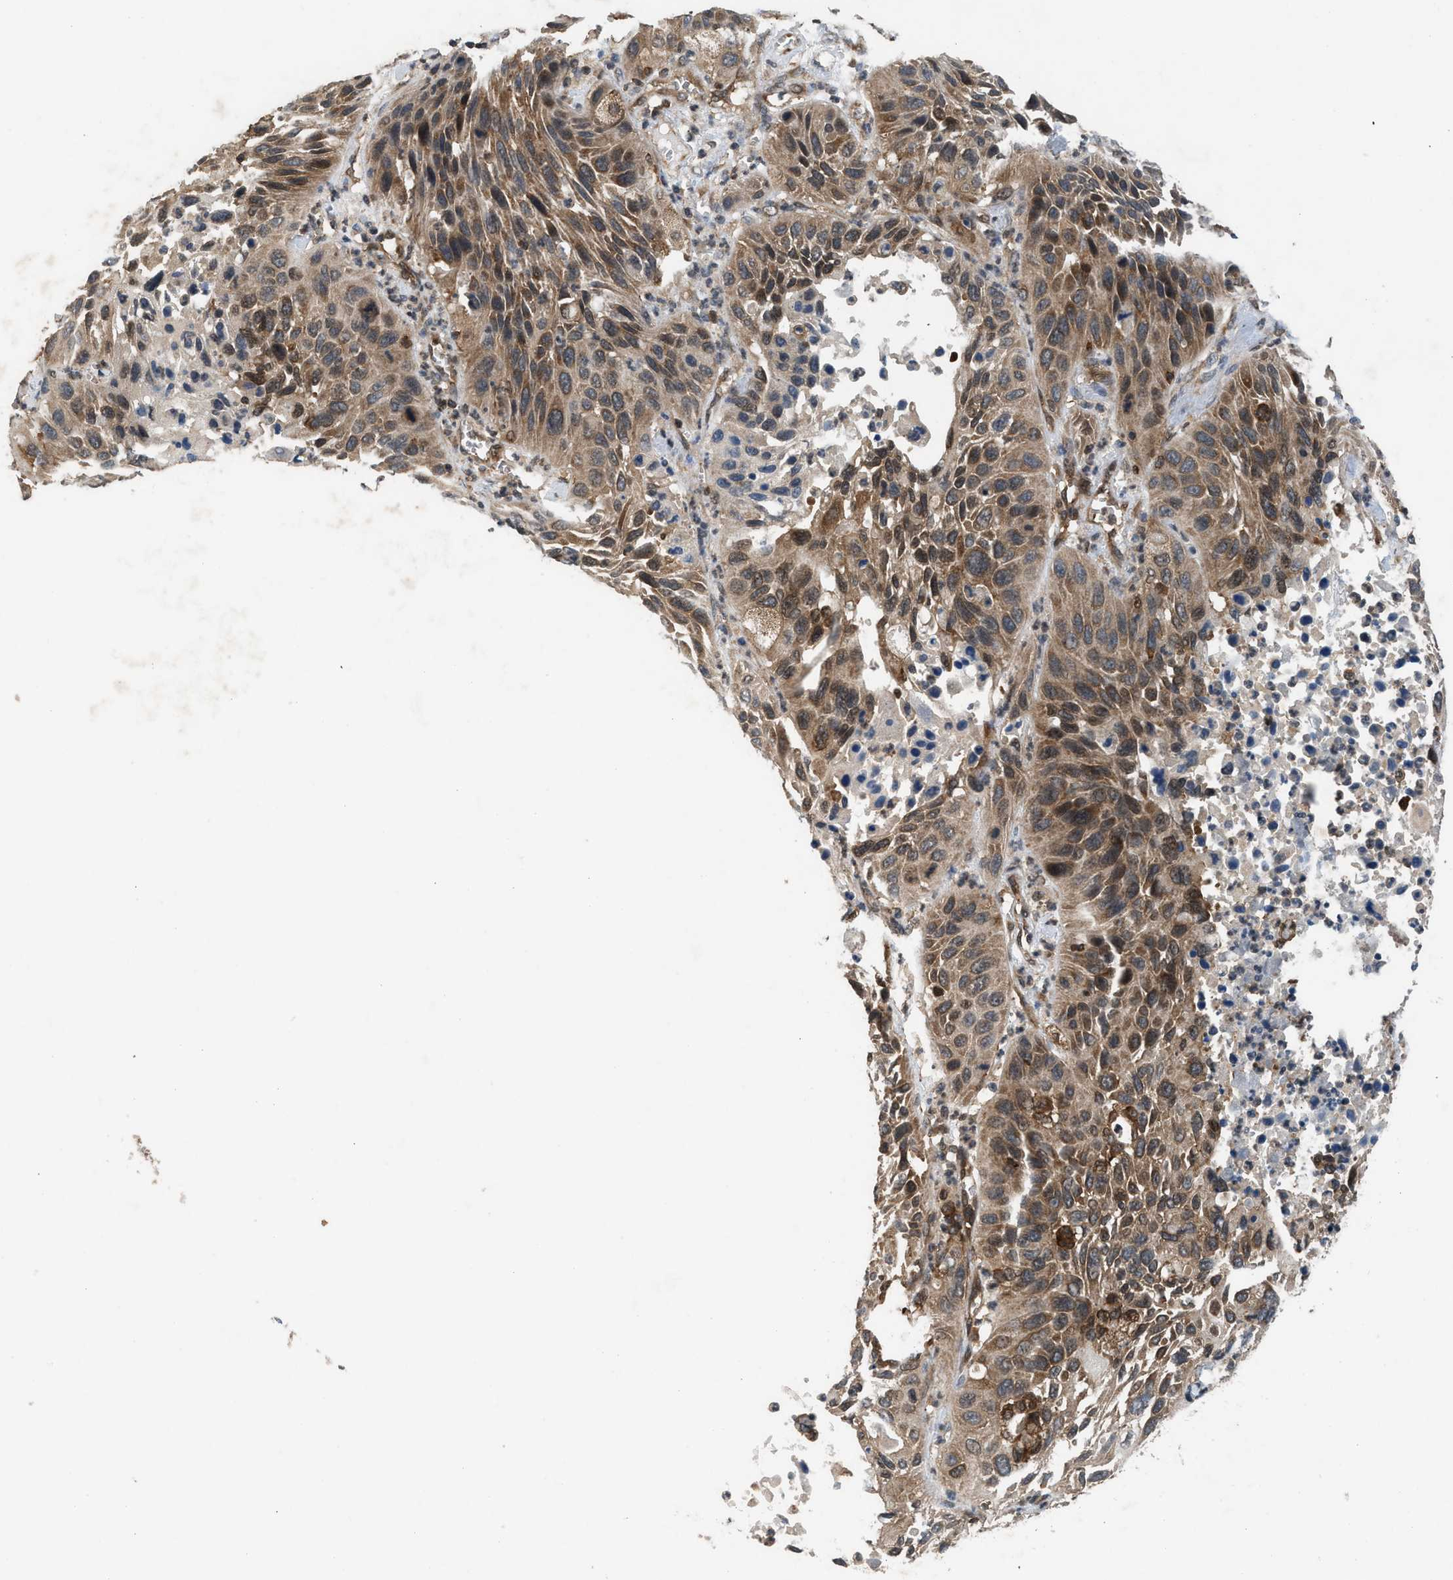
{"staining": {"intensity": "moderate", "quantity": ">75%", "location": "cytoplasmic/membranous"}, "tissue": "lung cancer", "cell_type": "Tumor cells", "image_type": "cancer", "snomed": [{"axis": "morphology", "description": "Squamous cell carcinoma, NOS"}, {"axis": "topography", "description": "Lung"}], "caption": "IHC photomicrograph of neoplastic tissue: lung cancer stained using immunohistochemistry shows medium levels of moderate protein expression localized specifically in the cytoplasmic/membranous of tumor cells, appearing as a cytoplasmic/membranous brown color.", "gene": "OXSR1", "patient": {"sex": "female", "age": 76}}